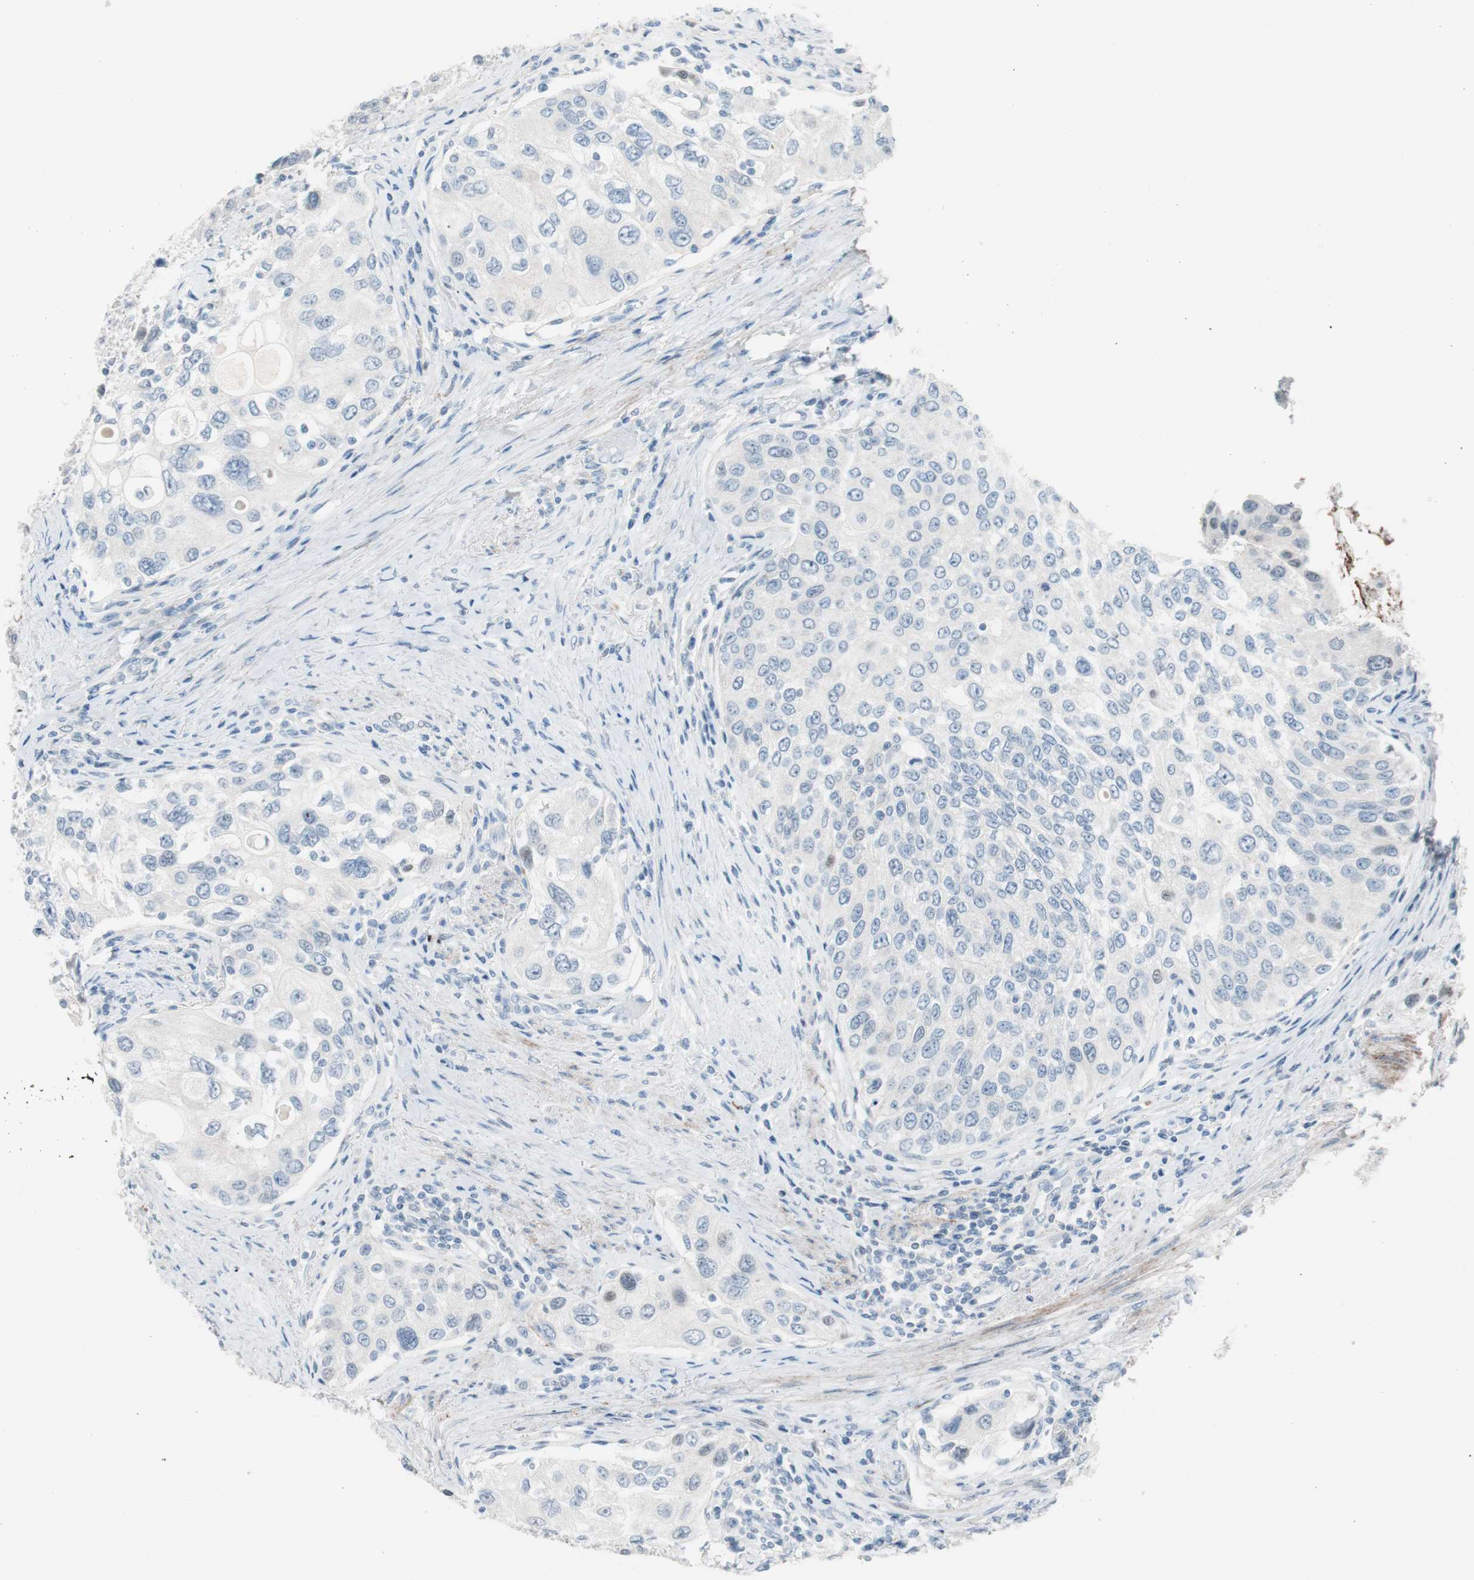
{"staining": {"intensity": "negative", "quantity": "none", "location": "none"}, "tissue": "urothelial cancer", "cell_type": "Tumor cells", "image_type": "cancer", "snomed": [{"axis": "morphology", "description": "Urothelial carcinoma, High grade"}, {"axis": "topography", "description": "Urinary bladder"}], "caption": "Urothelial carcinoma (high-grade) was stained to show a protein in brown. There is no significant expression in tumor cells.", "gene": "FOSL1", "patient": {"sex": "female", "age": 56}}